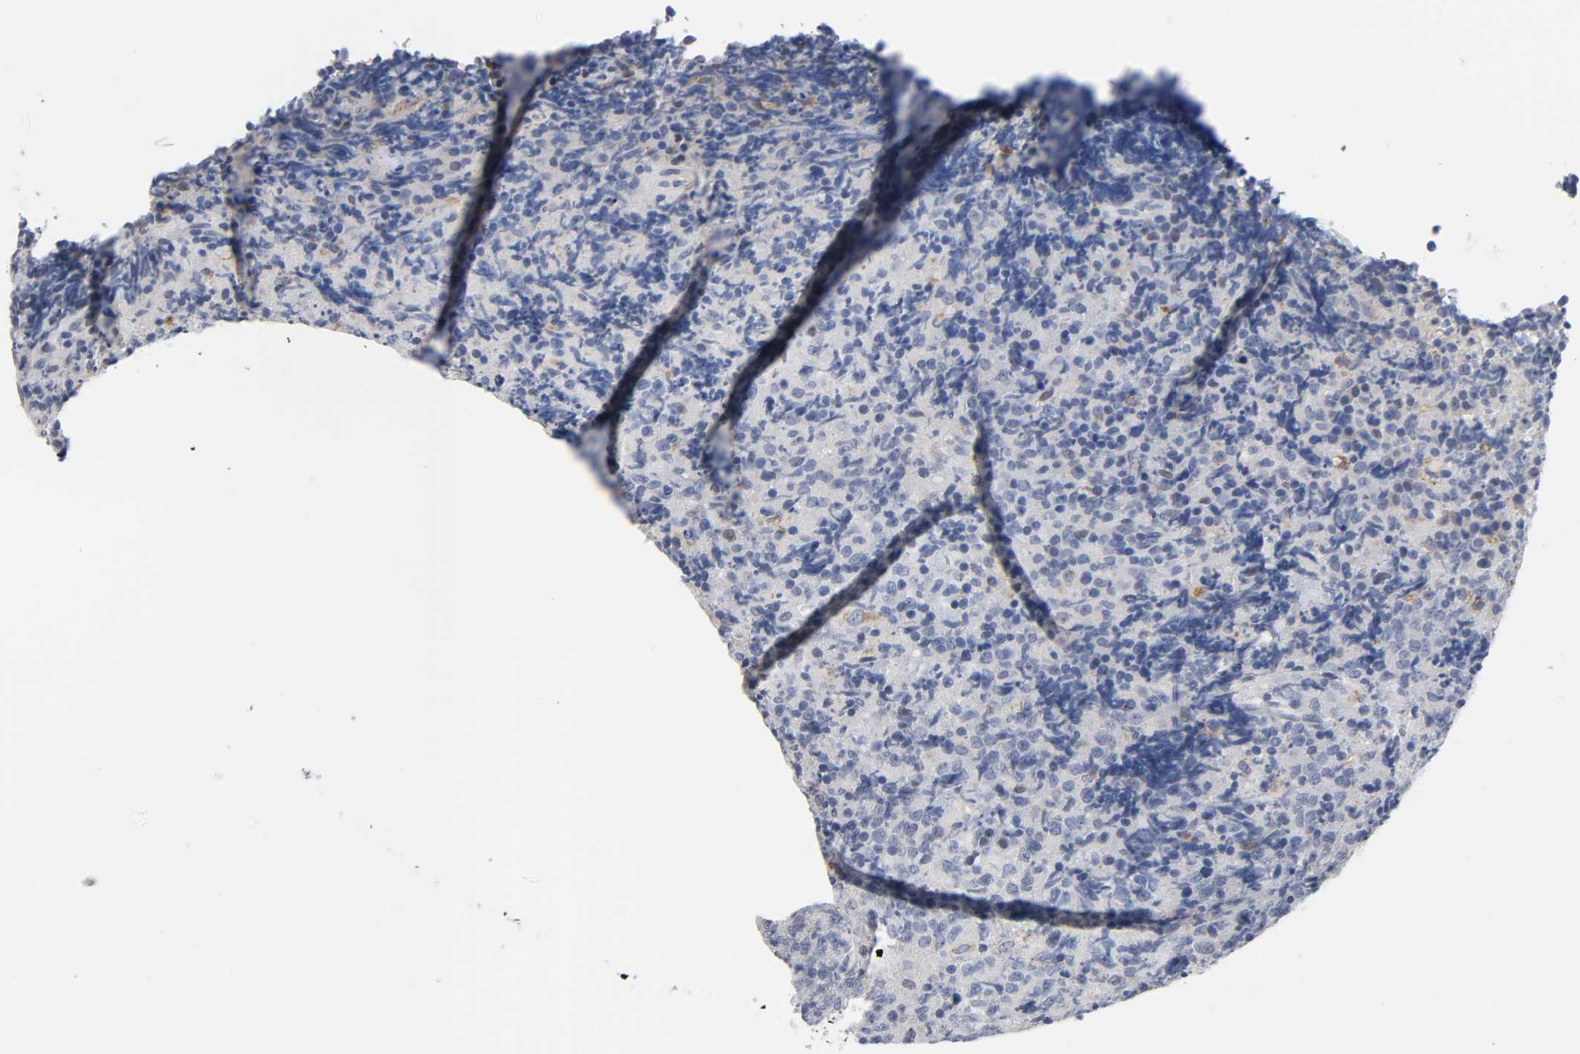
{"staining": {"intensity": "negative", "quantity": "none", "location": "none"}, "tissue": "lymphoma", "cell_type": "Tumor cells", "image_type": "cancer", "snomed": [{"axis": "morphology", "description": "Malignant lymphoma, non-Hodgkin's type, High grade"}, {"axis": "topography", "description": "Tonsil"}], "caption": "An immunohistochemistry (IHC) image of malignant lymphoma, non-Hodgkin's type (high-grade) is shown. There is no staining in tumor cells of malignant lymphoma, non-Hodgkin's type (high-grade). (DAB (3,3'-diaminobenzidine) IHC visualized using brightfield microscopy, high magnification).", "gene": "SALL2", "patient": {"sex": "female", "age": 36}}